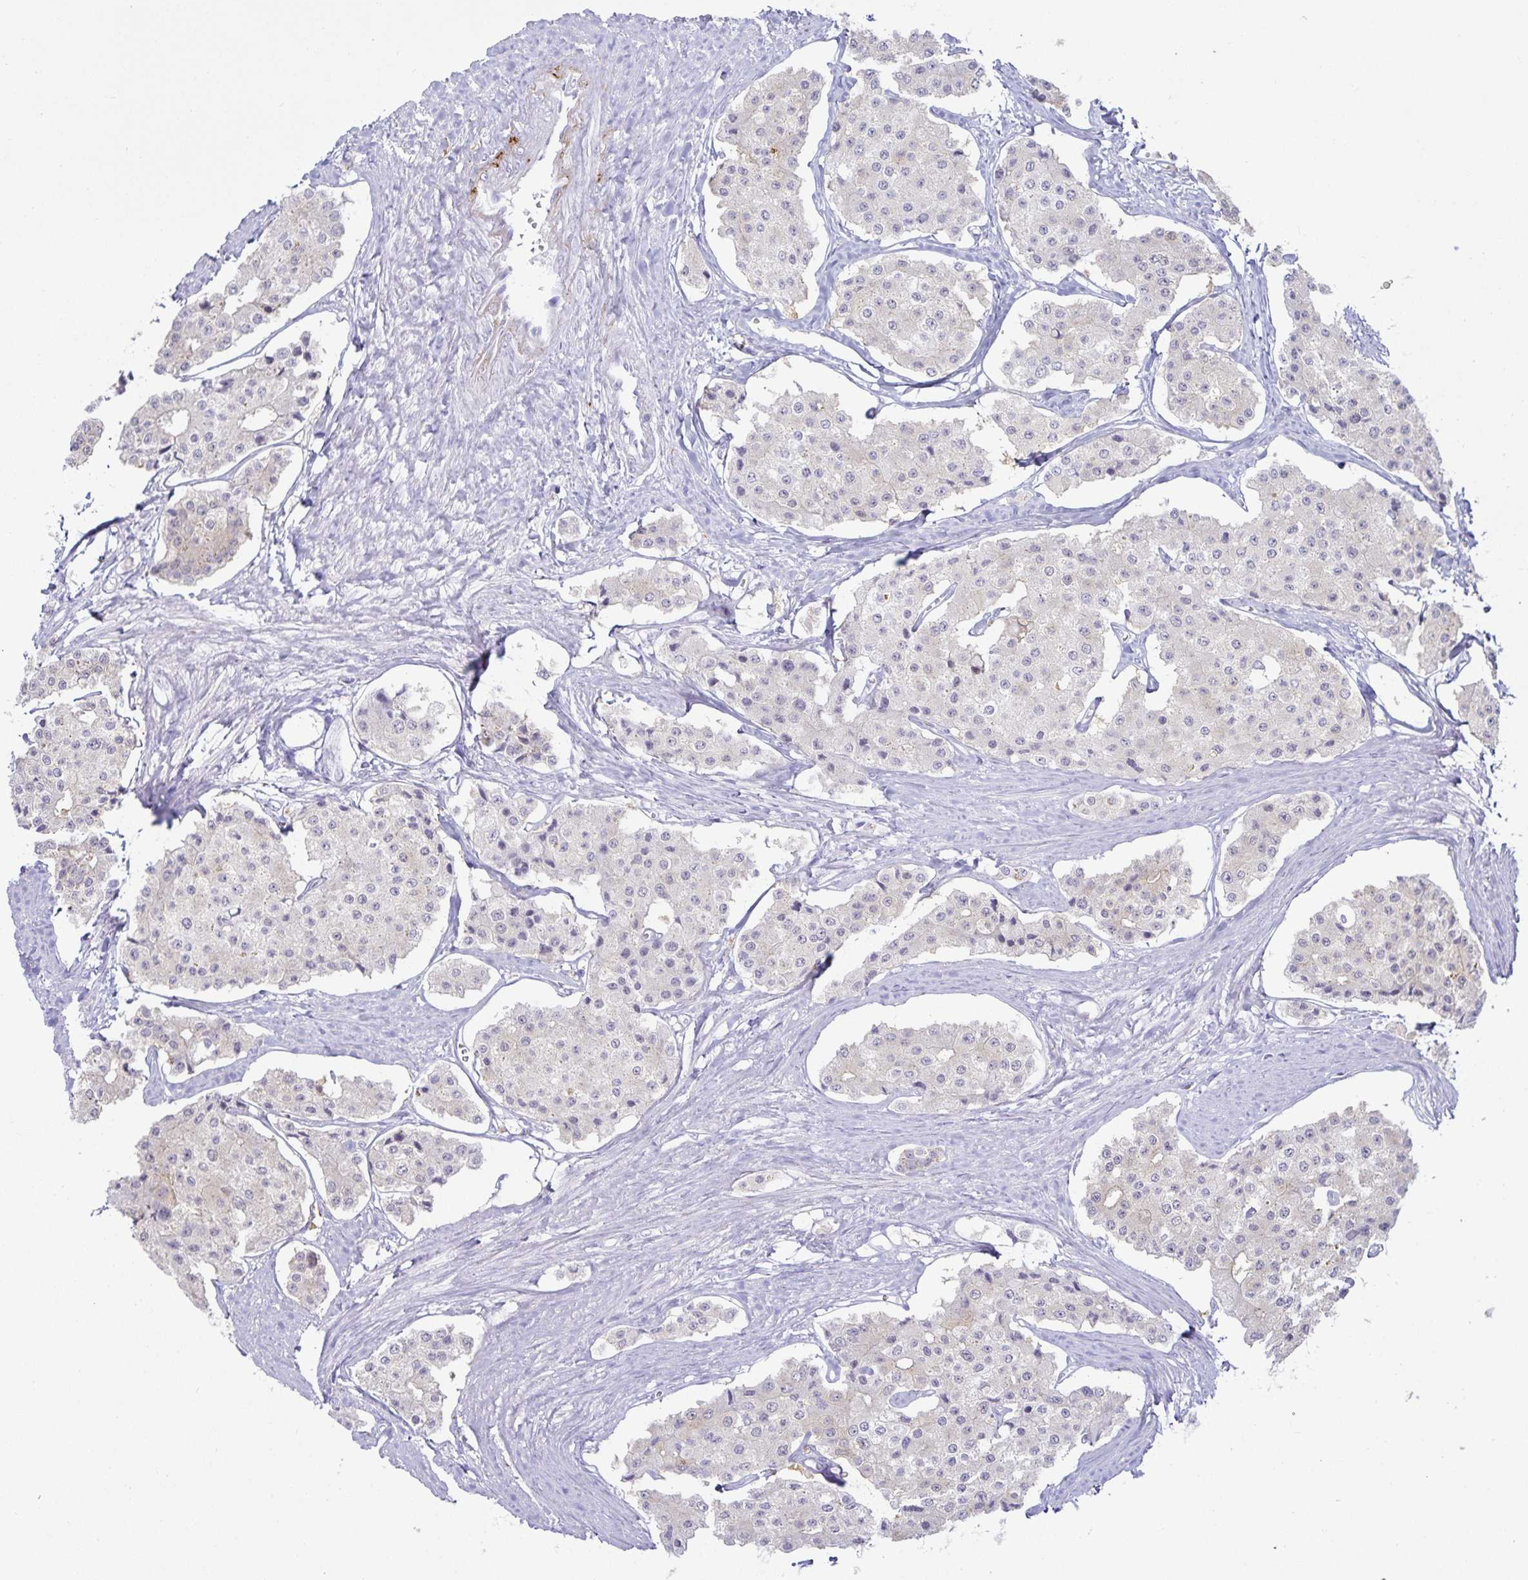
{"staining": {"intensity": "negative", "quantity": "none", "location": "none"}, "tissue": "carcinoid", "cell_type": "Tumor cells", "image_type": "cancer", "snomed": [{"axis": "morphology", "description": "Carcinoid, malignant, NOS"}, {"axis": "topography", "description": "Small intestine"}], "caption": "A histopathology image of carcinoid stained for a protein displays no brown staining in tumor cells.", "gene": "MON2", "patient": {"sex": "female", "age": 65}}